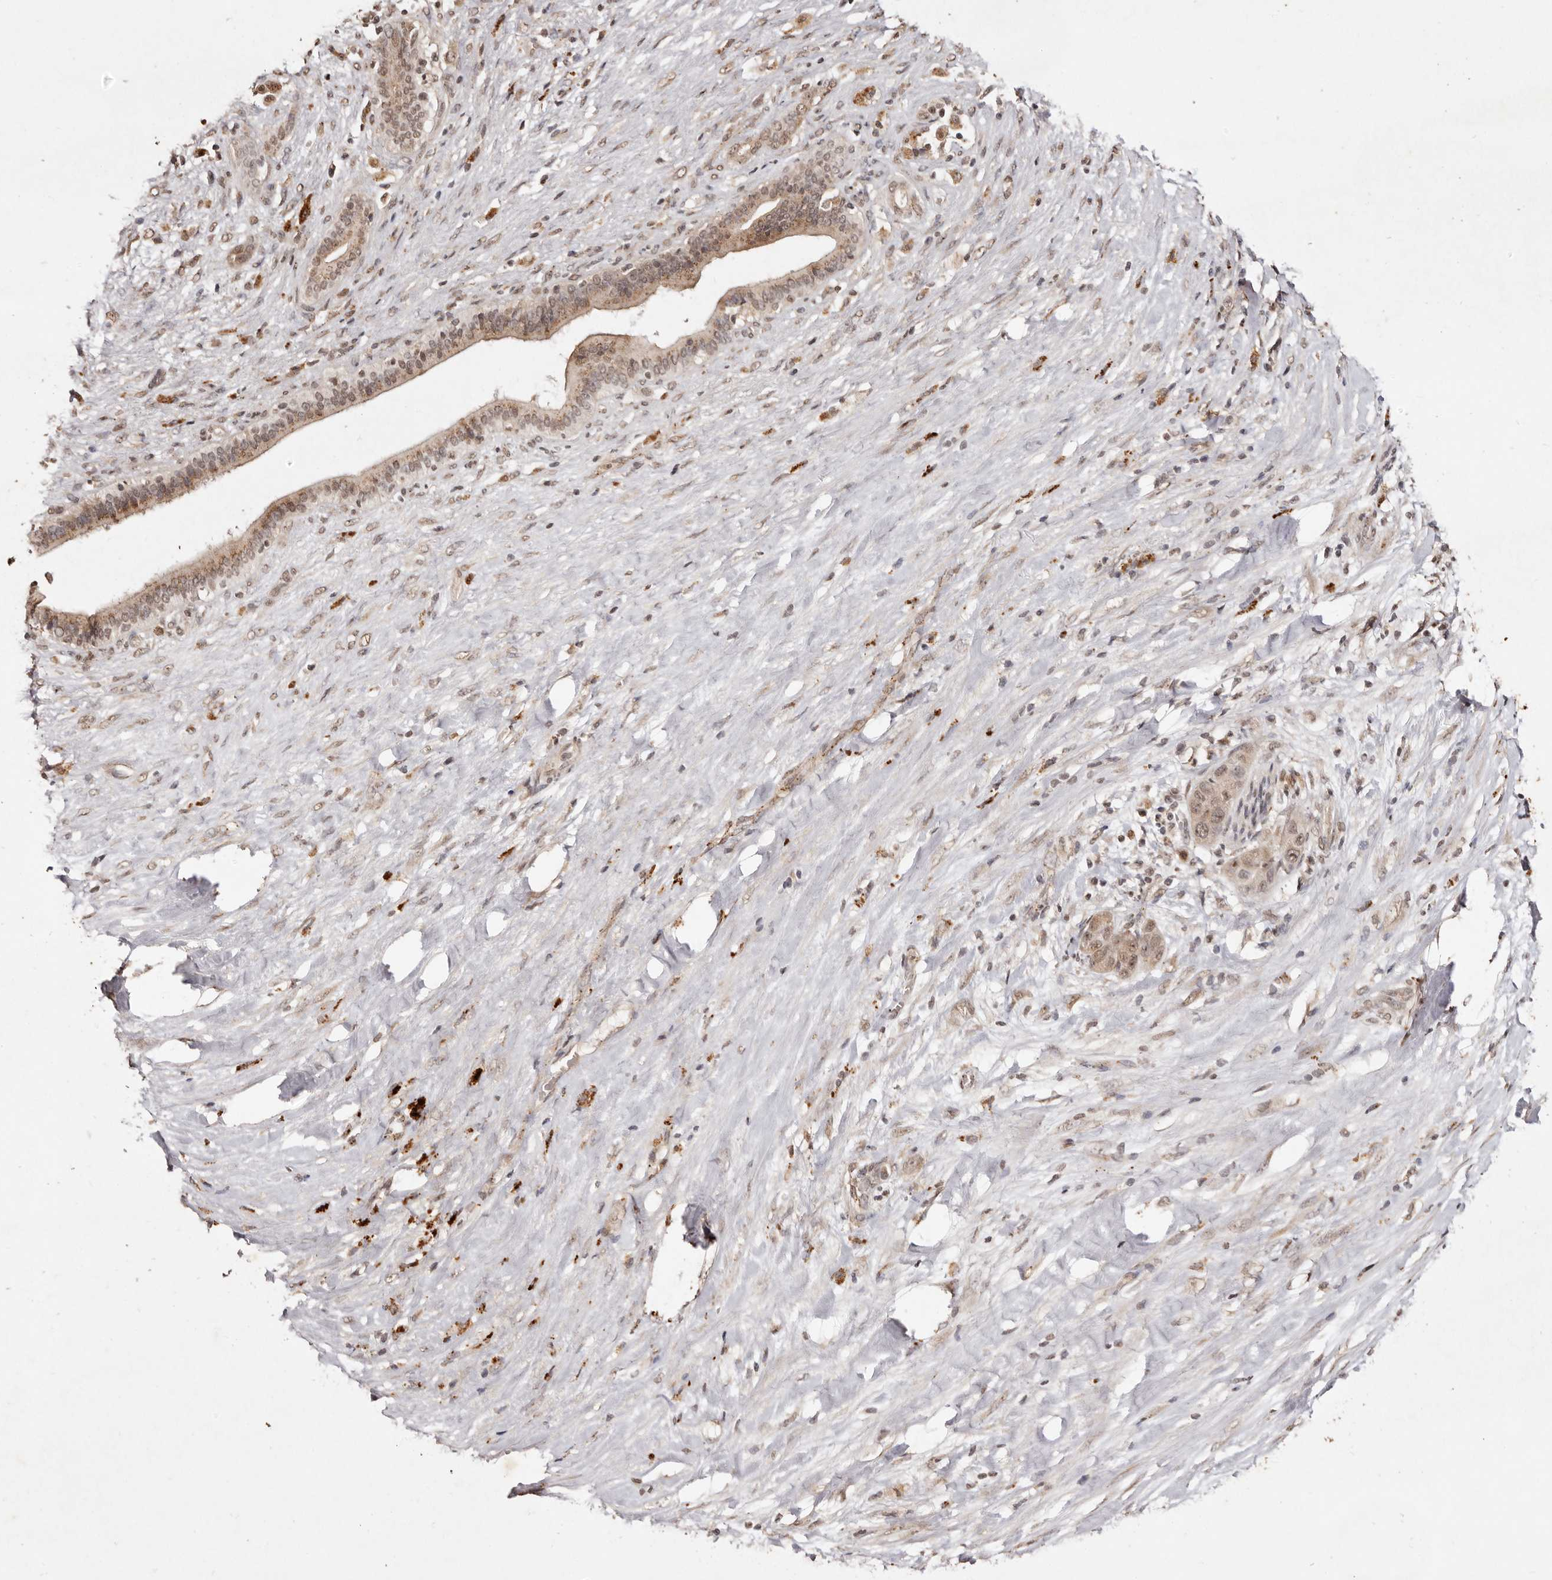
{"staining": {"intensity": "moderate", "quantity": ">75%", "location": "cytoplasmic/membranous,nuclear"}, "tissue": "liver cancer", "cell_type": "Tumor cells", "image_type": "cancer", "snomed": [{"axis": "morphology", "description": "Cholangiocarcinoma"}, {"axis": "topography", "description": "Liver"}], "caption": "Liver cancer (cholangiocarcinoma) stained for a protein displays moderate cytoplasmic/membranous and nuclear positivity in tumor cells. (IHC, brightfield microscopy, high magnification).", "gene": "NOTCH1", "patient": {"sex": "female", "age": 52}}